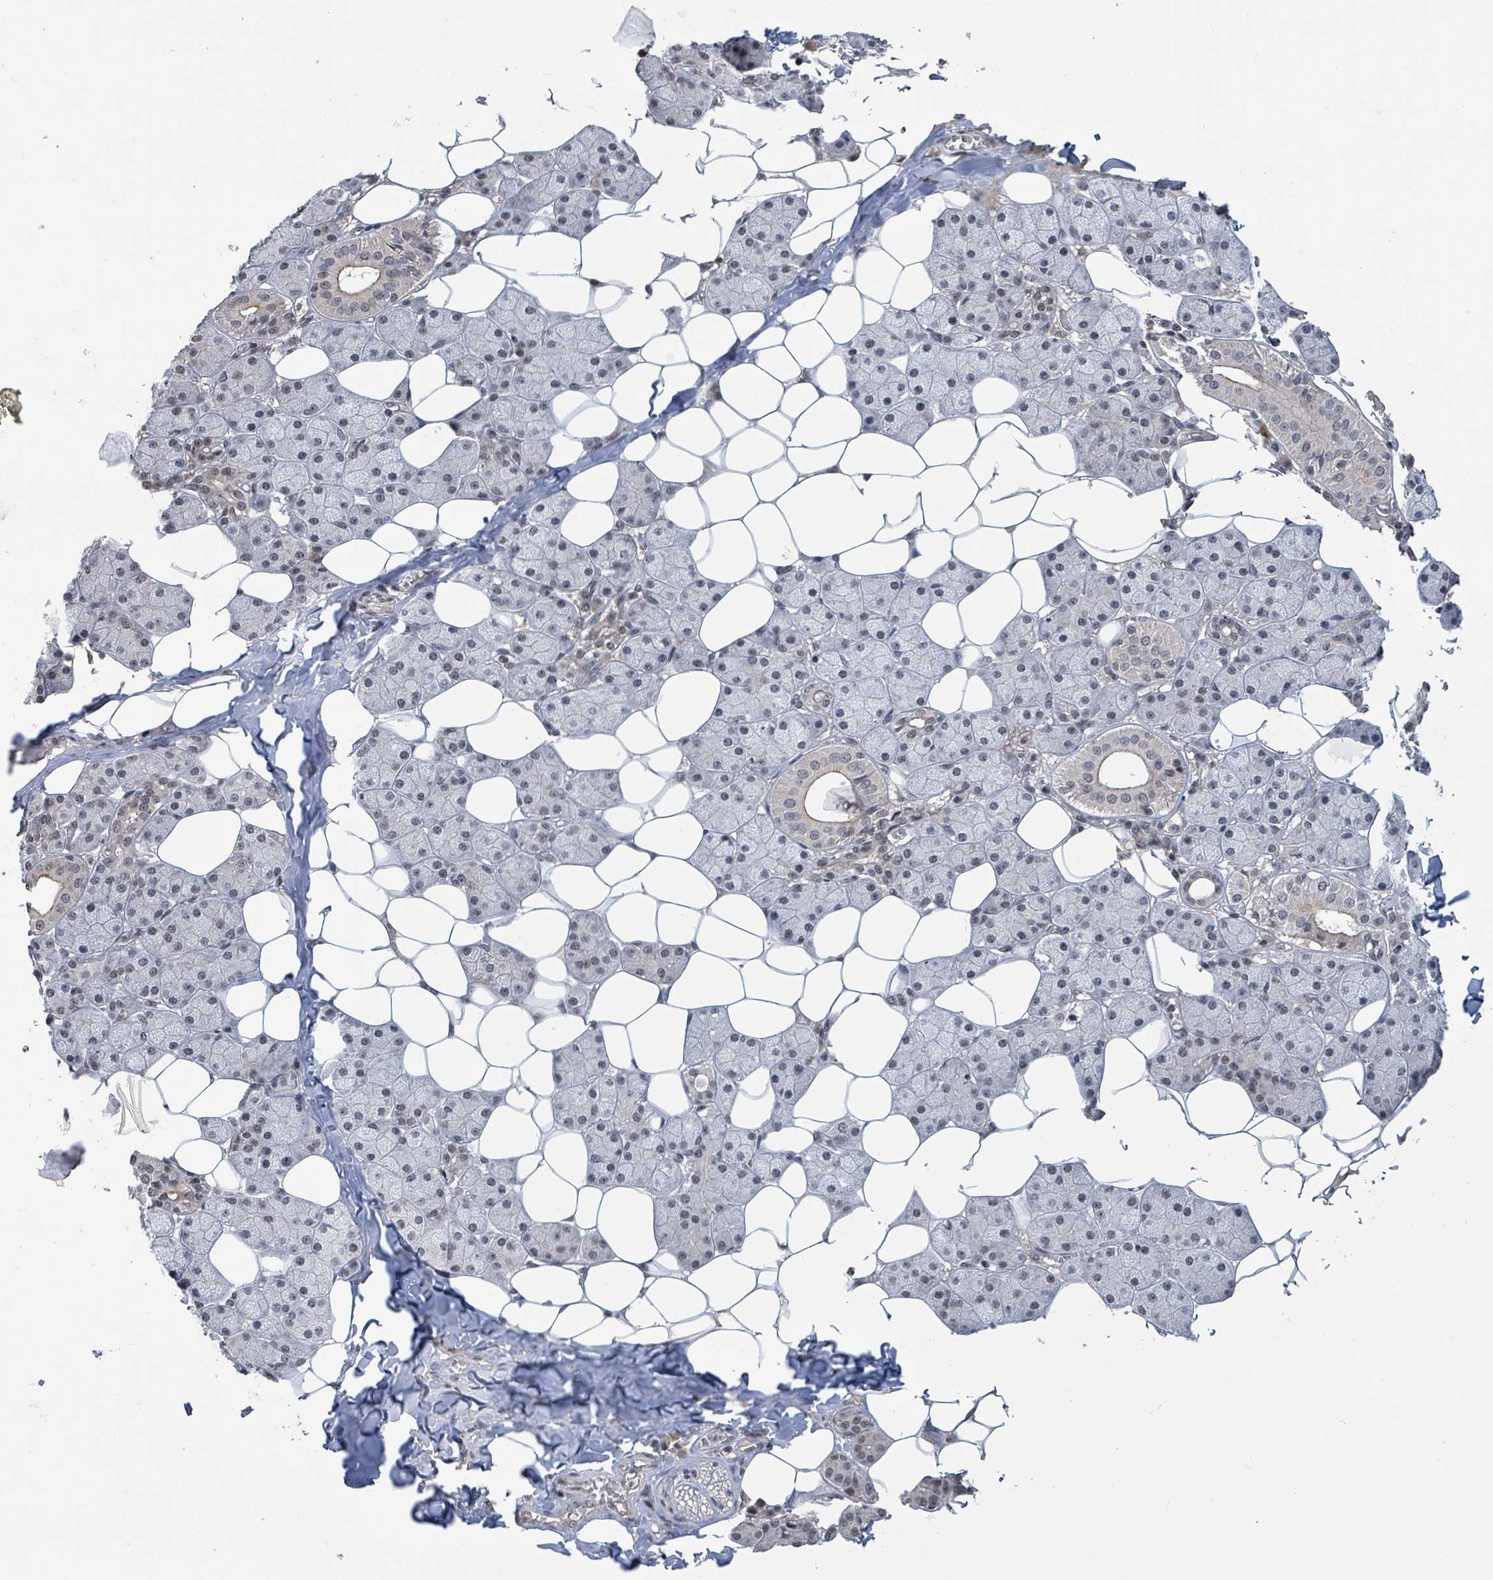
{"staining": {"intensity": "moderate", "quantity": "<25%", "location": "nuclear"}, "tissue": "salivary gland", "cell_type": "Glandular cells", "image_type": "normal", "snomed": [{"axis": "morphology", "description": "Normal tissue, NOS"}, {"axis": "topography", "description": "Salivary gland"}], "caption": "An immunohistochemistry (IHC) histopathology image of normal tissue is shown. Protein staining in brown shows moderate nuclear positivity in salivary gland within glandular cells. (brown staining indicates protein expression, while blue staining denotes nuclei).", "gene": "ZBTB14", "patient": {"sex": "female", "age": 33}}